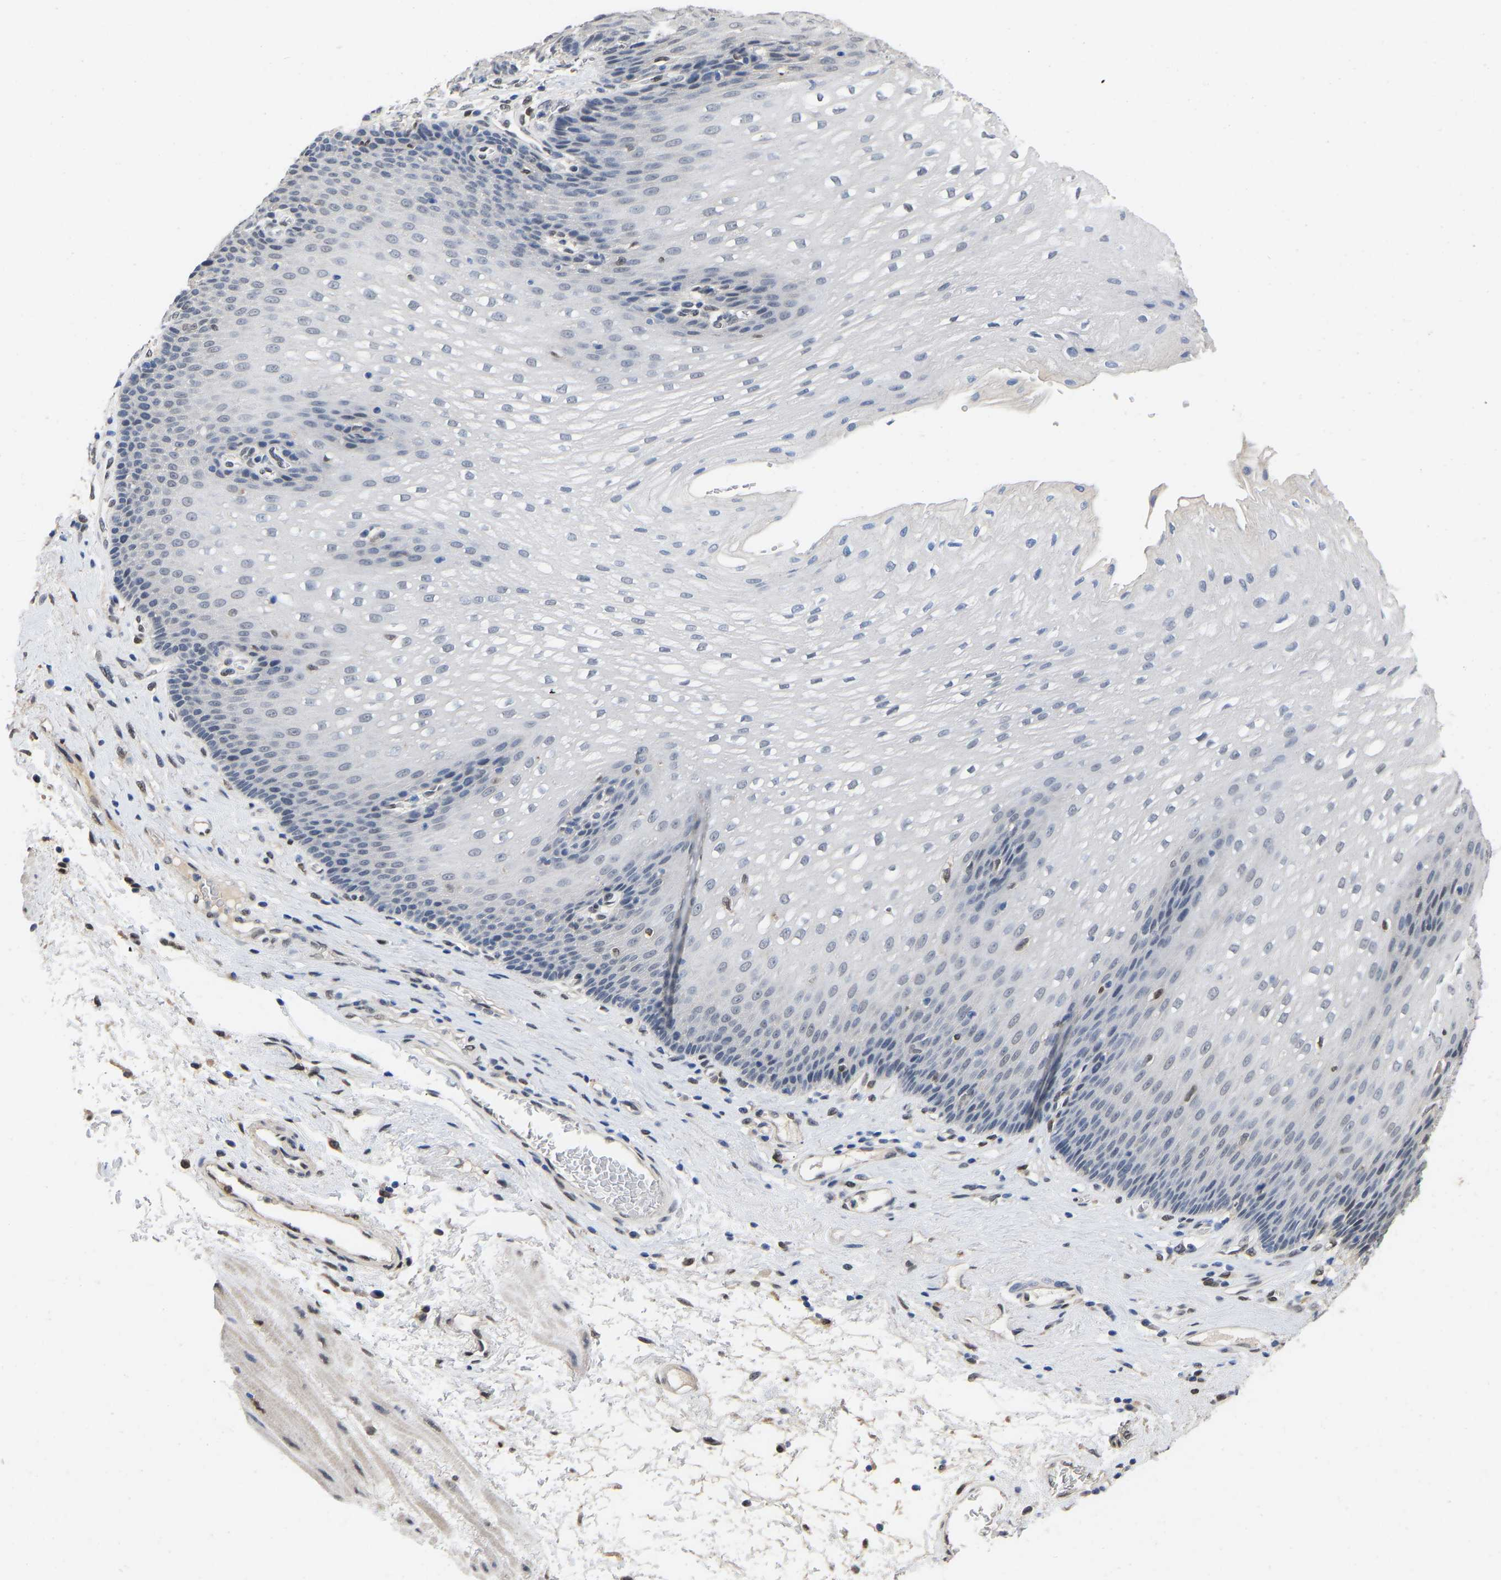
{"staining": {"intensity": "weak", "quantity": "<25%", "location": "nuclear"}, "tissue": "esophagus", "cell_type": "Squamous epithelial cells", "image_type": "normal", "snomed": [{"axis": "morphology", "description": "Normal tissue, NOS"}, {"axis": "topography", "description": "Esophagus"}], "caption": "DAB (3,3'-diaminobenzidine) immunohistochemical staining of benign esophagus shows no significant staining in squamous epithelial cells.", "gene": "QKI", "patient": {"sex": "male", "age": 48}}